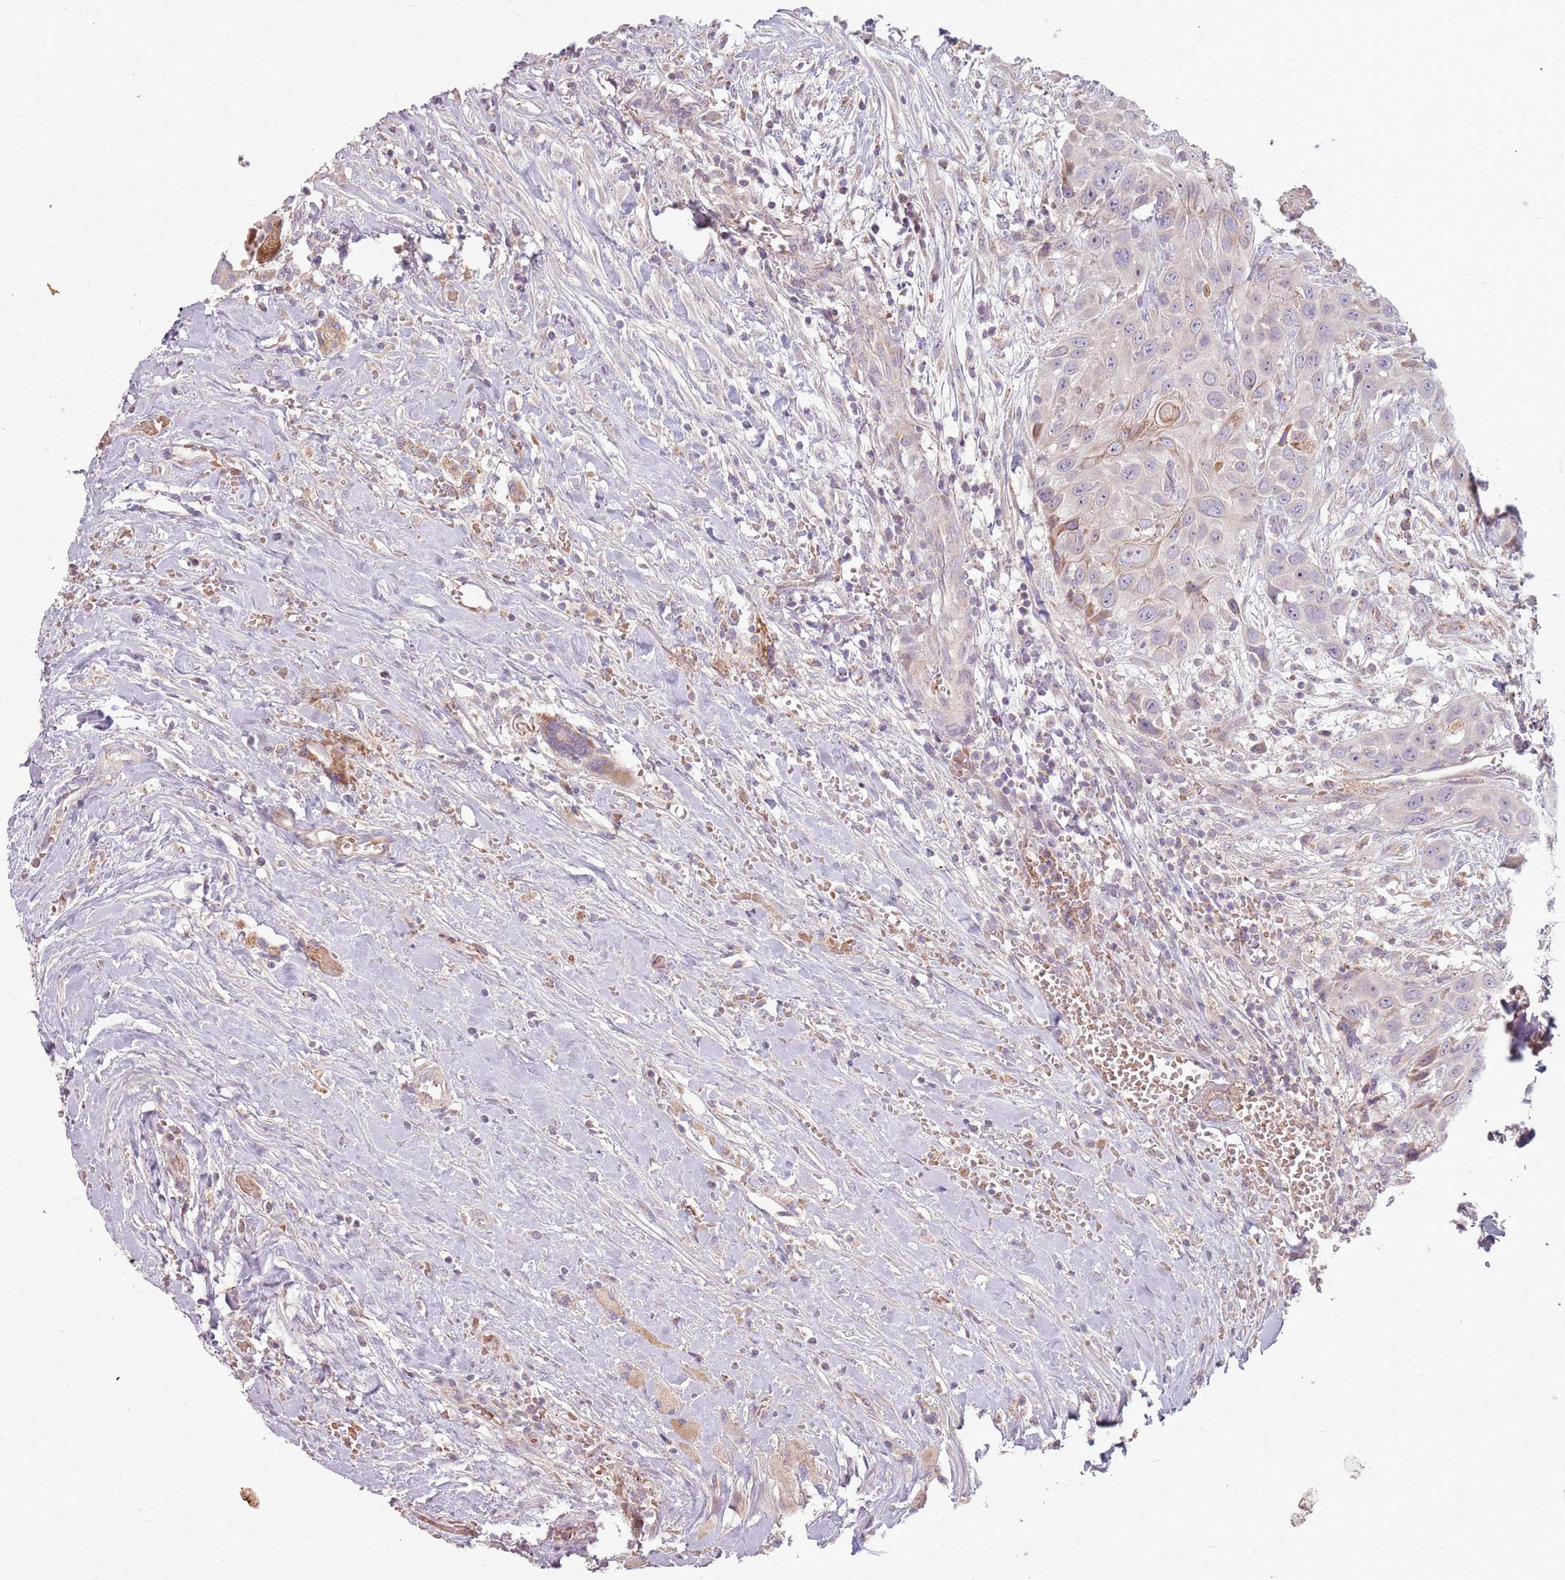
{"staining": {"intensity": "moderate", "quantity": "<25%", "location": "cytoplasmic/membranous"}, "tissue": "head and neck cancer", "cell_type": "Tumor cells", "image_type": "cancer", "snomed": [{"axis": "morphology", "description": "Squamous cell carcinoma, NOS"}, {"axis": "topography", "description": "Head-Neck"}], "caption": "Protein expression analysis of head and neck squamous cell carcinoma reveals moderate cytoplasmic/membranous expression in about <25% of tumor cells.", "gene": "ZNF530", "patient": {"sex": "male", "age": 81}}